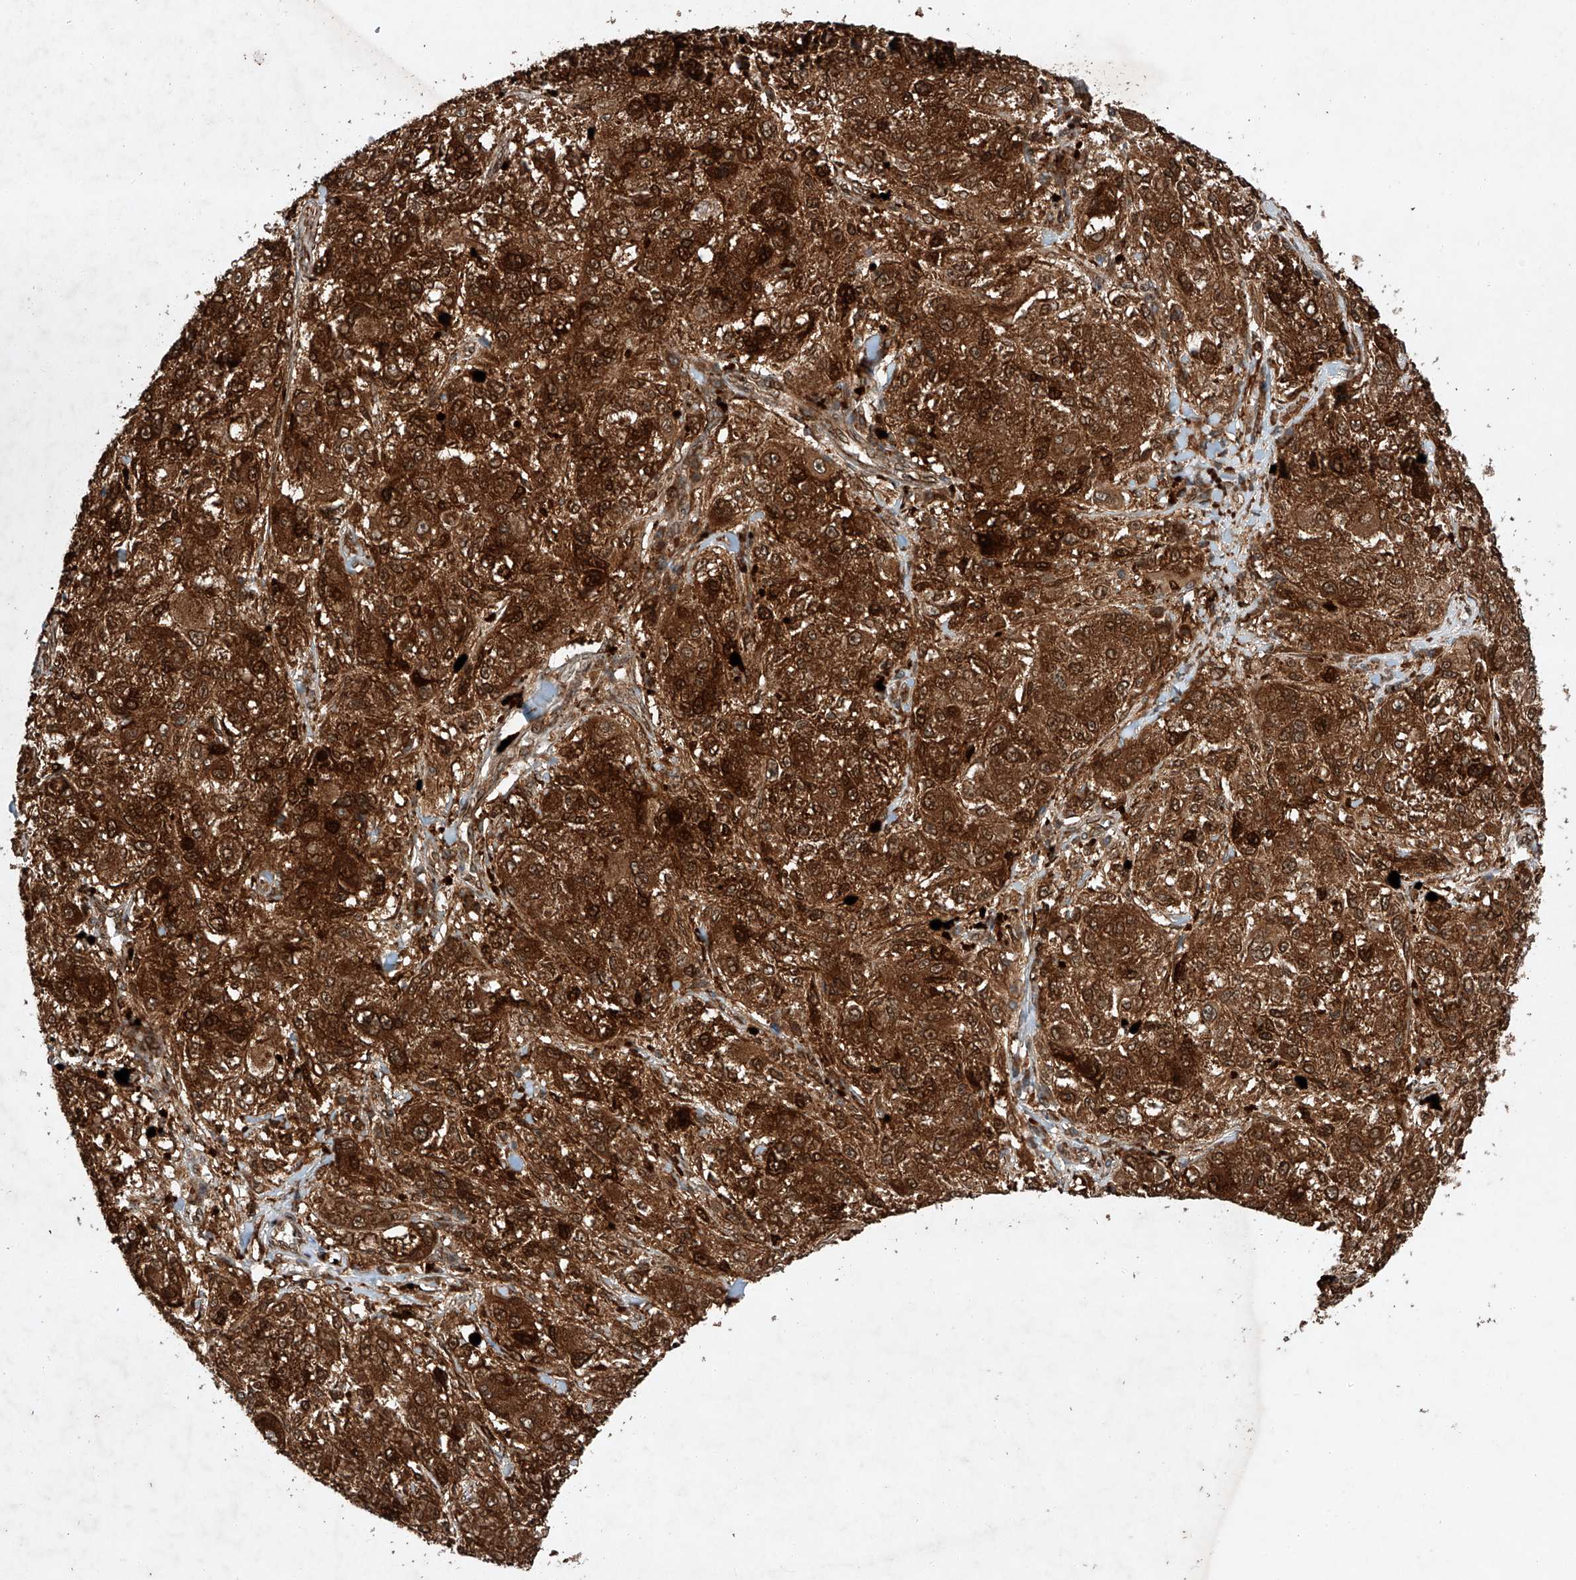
{"staining": {"intensity": "strong", "quantity": ">75%", "location": "cytoplasmic/membranous,nuclear"}, "tissue": "melanoma", "cell_type": "Tumor cells", "image_type": "cancer", "snomed": [{"axis": "morphology", "description": "Necrosis, NOS"}, {"axis": "morphology", "description": "Malignant melanoma, NOS"}, {"axis": "topography", "description": "Skin"}], "caption": "Protein staining by immunohistochemistry reveals strong cytoplasmic/membranous and nuclear positivity in approximately >75% of tumor cells in melanoma. Nuclei are stained in blue.", "gene": "ZFP28", "patient": {"sex": "female", "age": 87}}